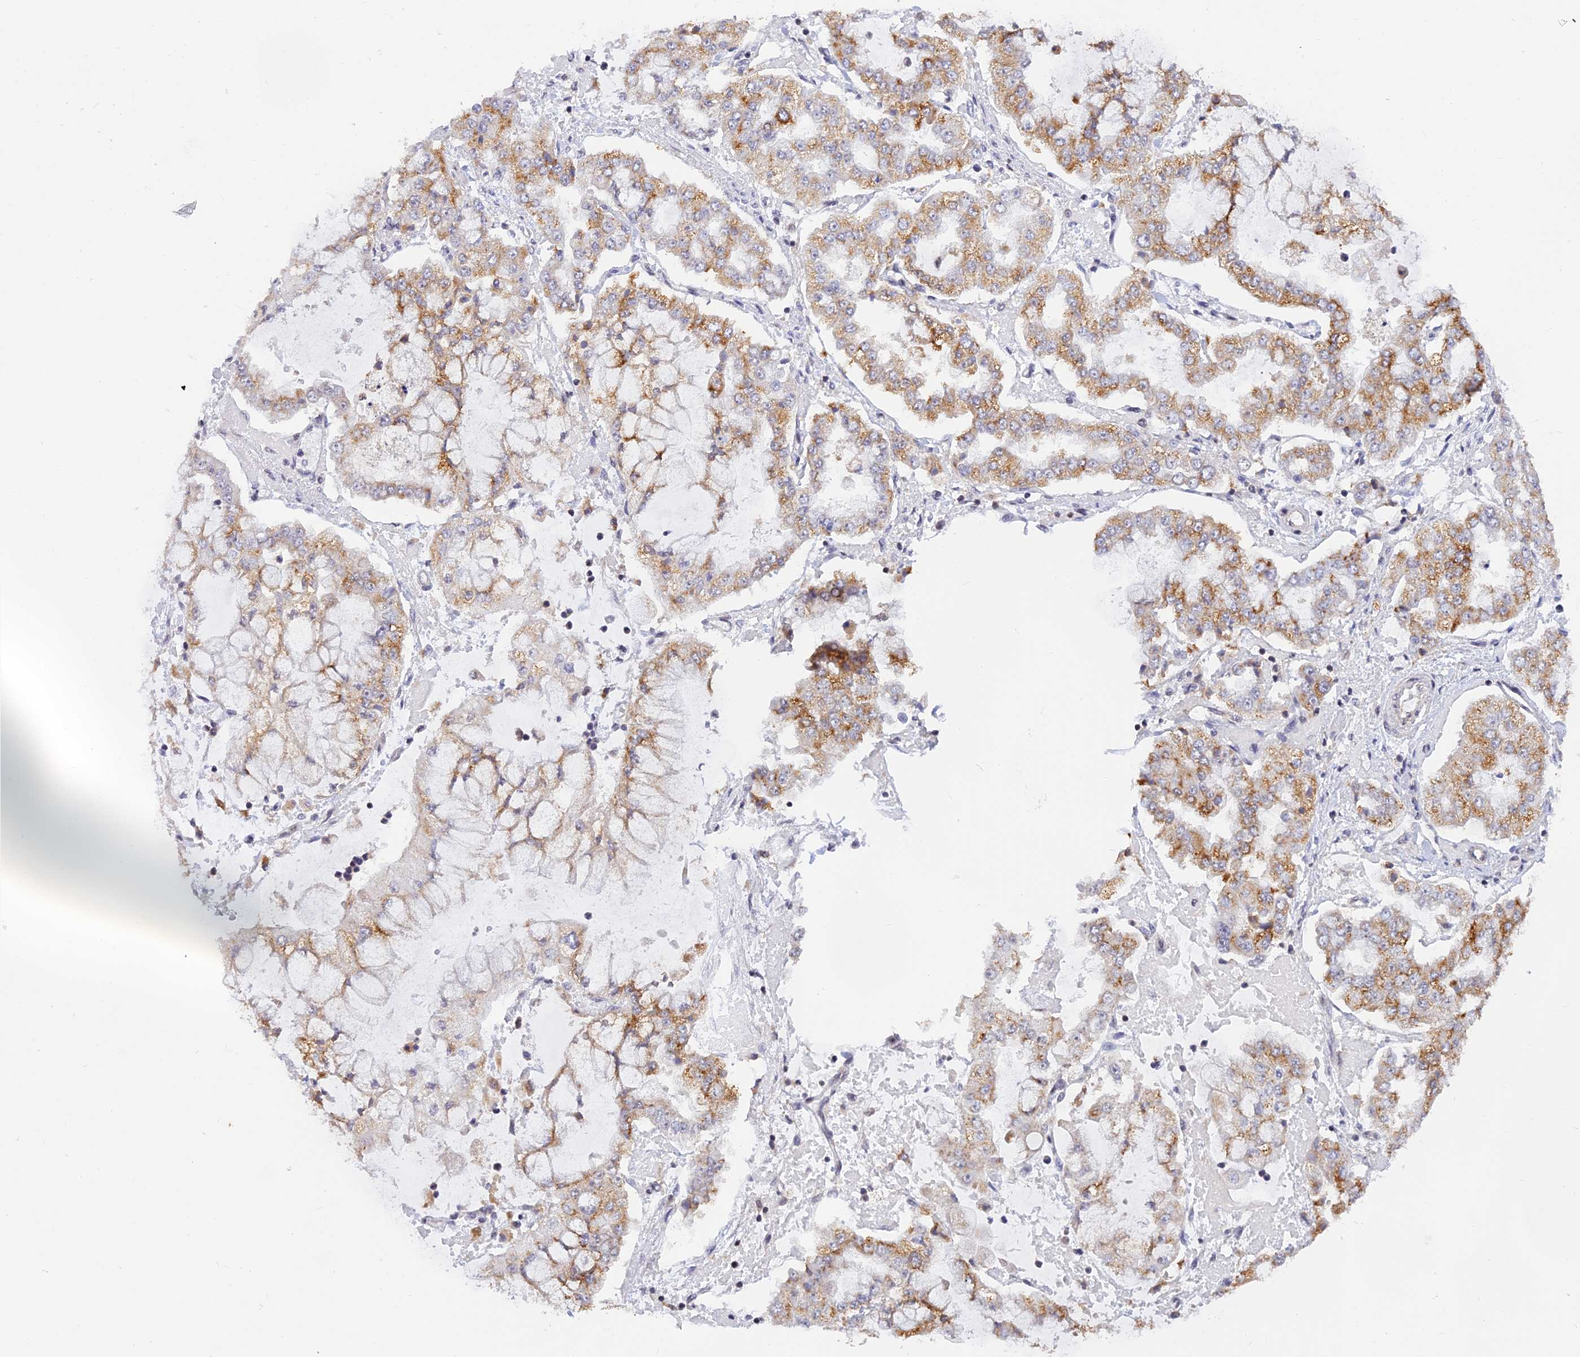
{"staining": {"intensity": "moderate", "quantity": "25%-75%", "location": "cytoplasmic/membranous"}, "tissue": "stomach cancer", "cell_type": "Tumor cells", "image_type": "cancer", "snomed": [{"axis": "morphology", "description": "Adenocarcinoma, NOS"}, {"axis": "topography", "description": "Stomach"}], "caption": "Stomach adenocarcinoma stained with a brown dye shows moderate cytoplasmic/membranous positive expression in about 25%-75% of tumor cells.", "gene": "THAP11", "patient": {"sex": "male", "age": 76}}